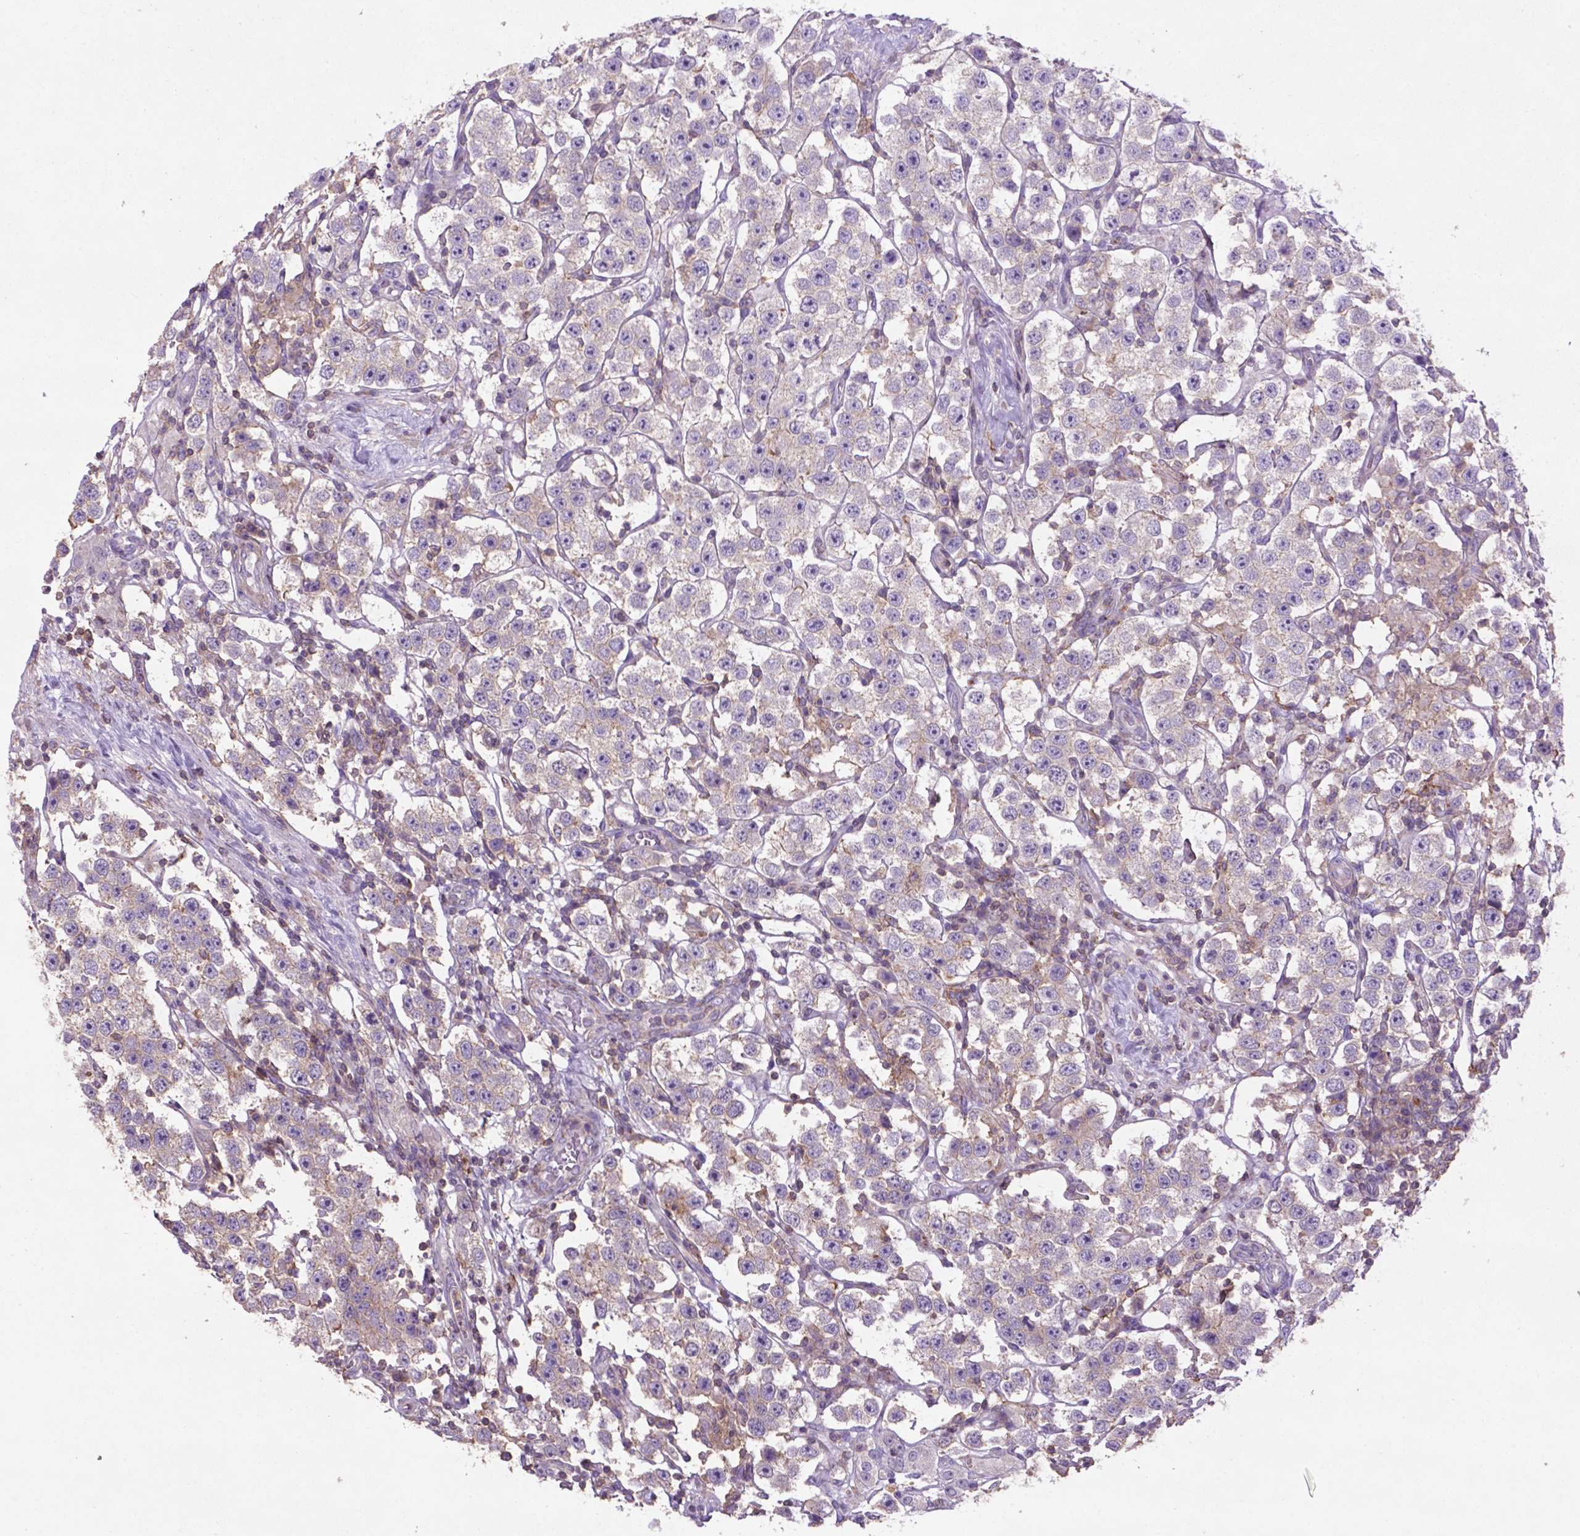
{"staining": {"intensity": "negative", "quantity": "none", "location": "none"}, "tissue": "testis cancer", "cell_type": "Tumor cells", "image_type": "cancer", "snomed": [{"axis": "morphology", "description": "Seminoma, NOS"}, {"axis": "topography", "description": "Testis"}], "caption": "This is a photomicrograph of immunohistochemistry staining of seminoma (testis), which shows no staining in tumor cells.", "gene": "BMP4", "patient": {"sex": "male", "age": 37}}